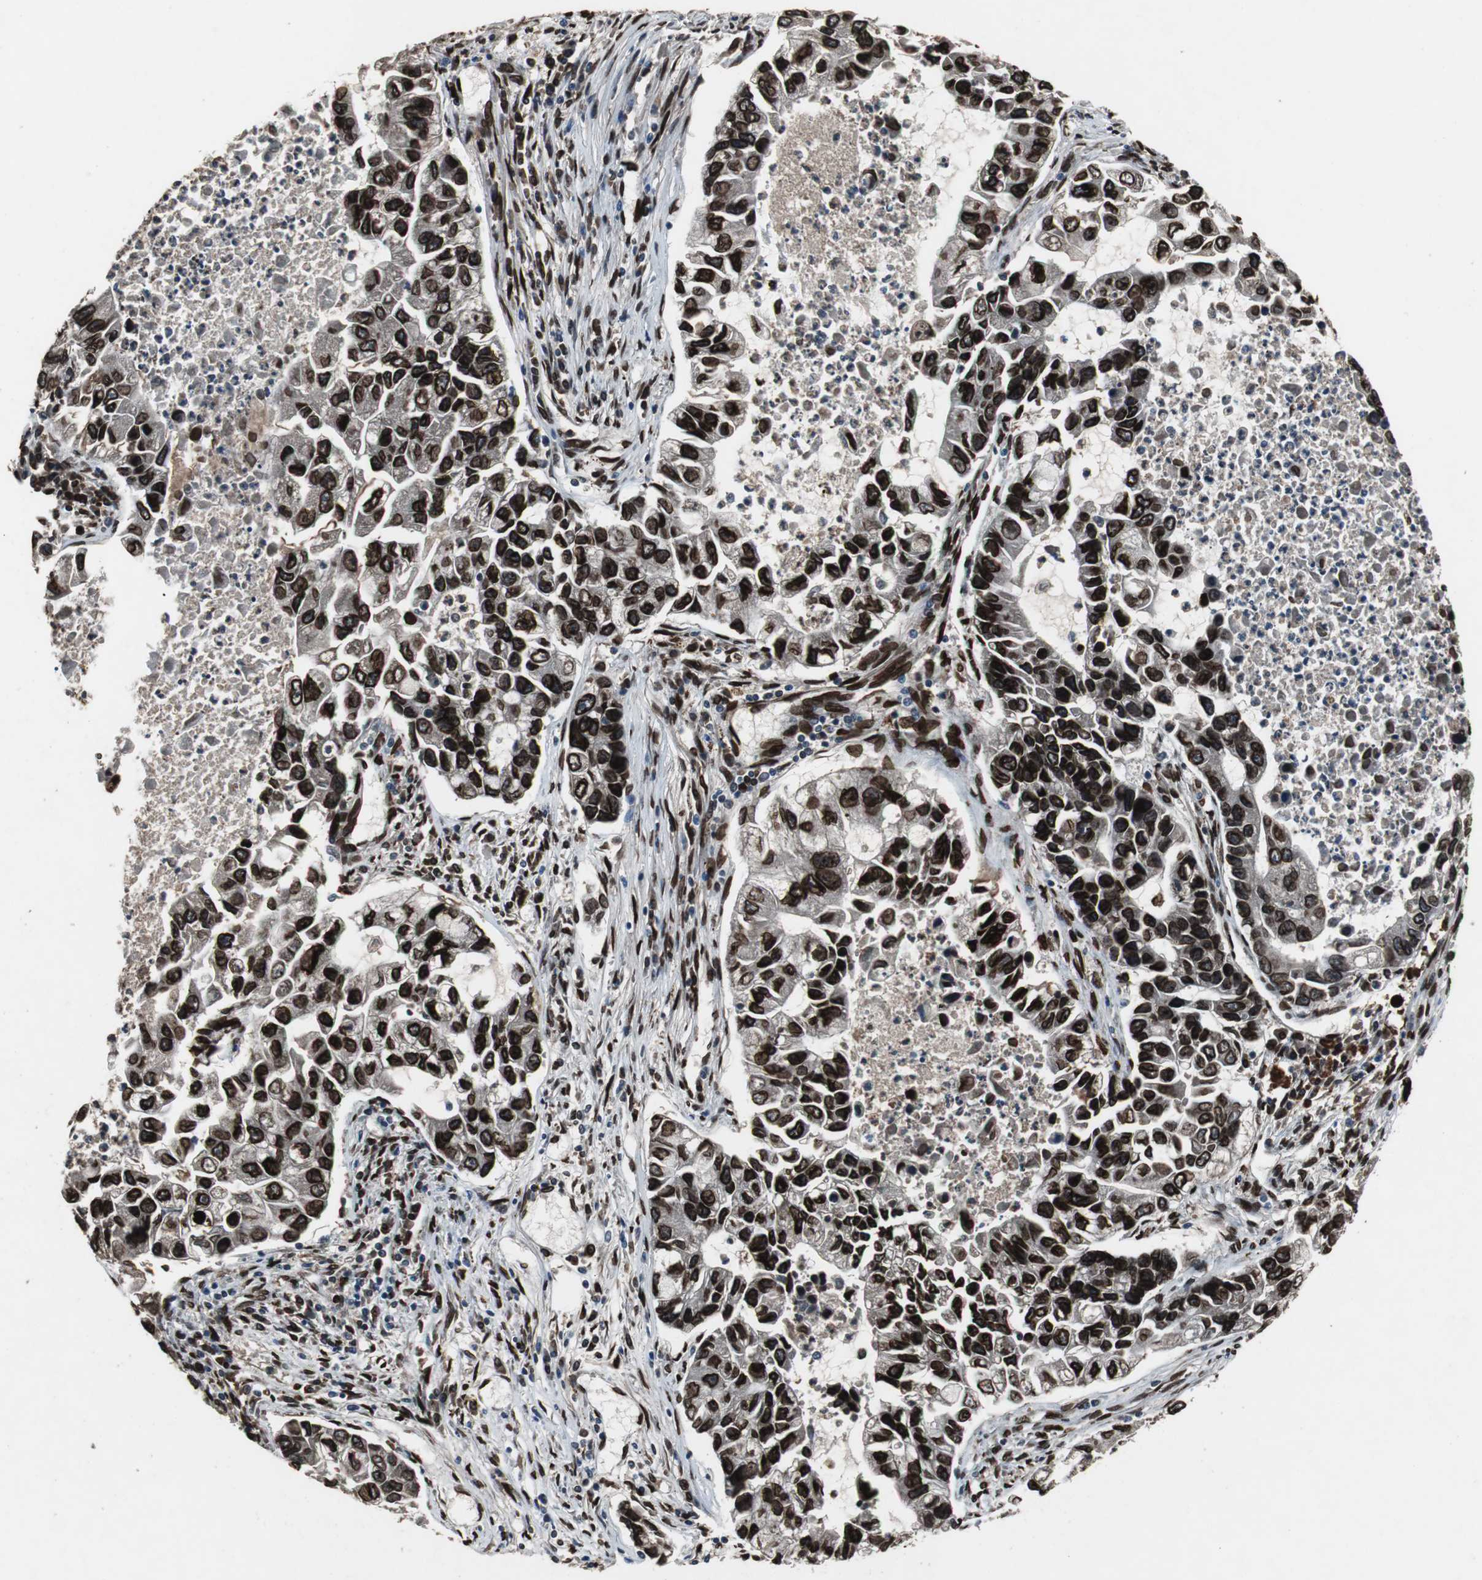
{"staining": {"intensity": "strong", "quantity": ">75%", "location": "cytoplasmic/membranous,nuclear"}, "tissue": "lung cancer", "cell_type": "Tumor cells", "image_type": "cancer", "snomed": [{"axis": "morphology", "description": "Adenocarcinoma, NOS"}, {"axis": "topography", "description": "Lung"}], "caption": "A micrograph of lung adenocarcinoma stained for a protein demonstrates strong cytoplasmic/membranous and nuclear brown staining in tumor cells.", "gene": "LMNA", "patient": {"sex": "female", "age": 51}}